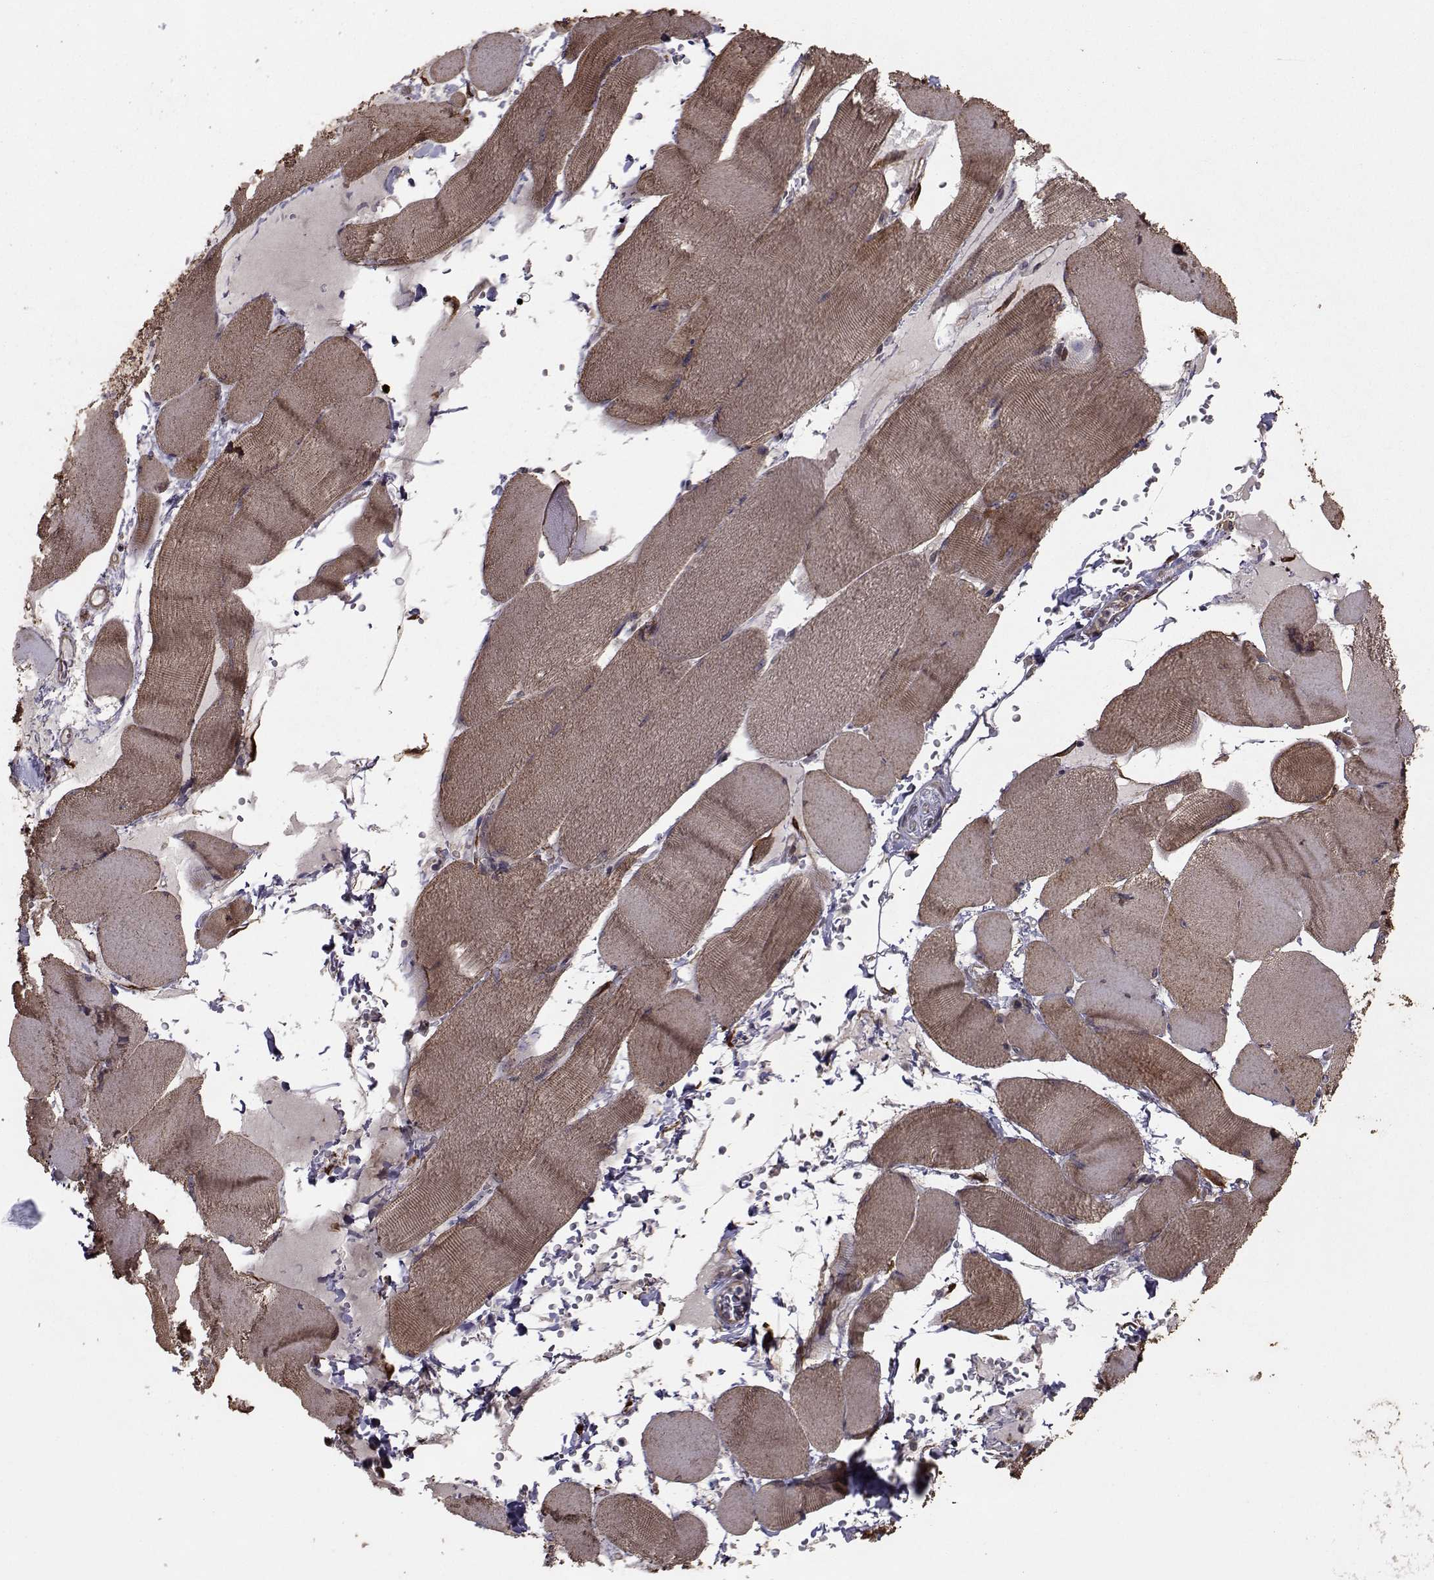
{"staining": {"intensity": "moderate", "quantity": "25%-75%", "location": "cytoplasmic/membranous"}, "tissue": "skeletal muscle", "cell_type": "Myocytes", "image_type": "normal", "snomed": [{"axis": "morphology", "description": "Normal tissue, NOS"}, {"axis": "topography", "description": "Skeletal muscle"}], "caption": "Protein expression by IHC displays moderate cytoplasmic/membranous expression in approximately 25%-75% of myocytes in normal skeletal muscle.", "gene": "TRIP10", "patient": {"sex": "male", "age": 56}}